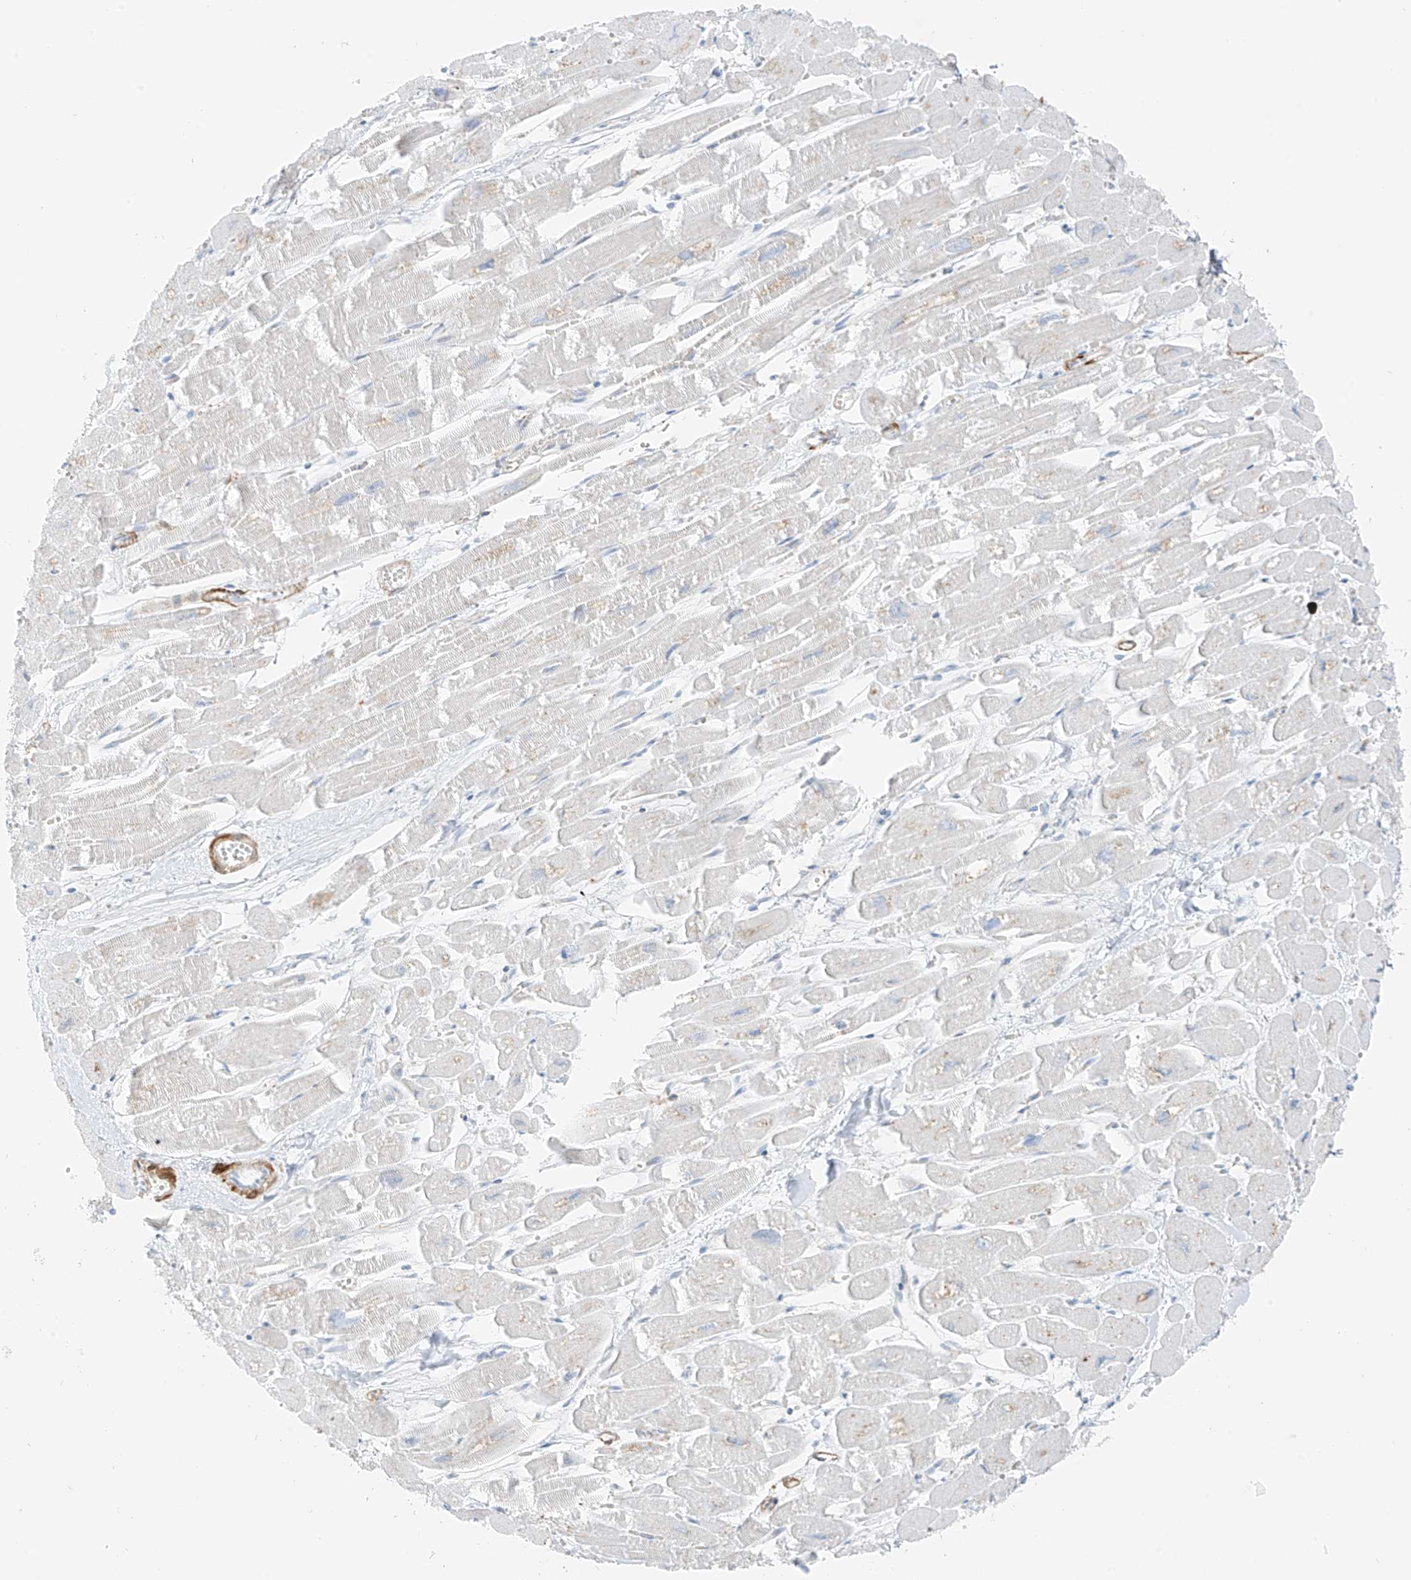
{"staining": {"intensity": "negative", "quantity": "none", "location": "none"}, "tissue": "heart muscle", "cell_type": "Cardiomyocytes", "image_type": "normal", "snomed": [{"axis": "morphology", "description": "Normal tissue, NOS"}, {"axis": "topography", "description": "Heart"}], "caption": "Immunohistochemistry photomicrograph of normal heart muscle: human heart muscle stained with DAB demonstrates no significant protein expression in cardiomyocytes.", "gene": "SMCP", "patient": {"sex": "male", "age": 54}}